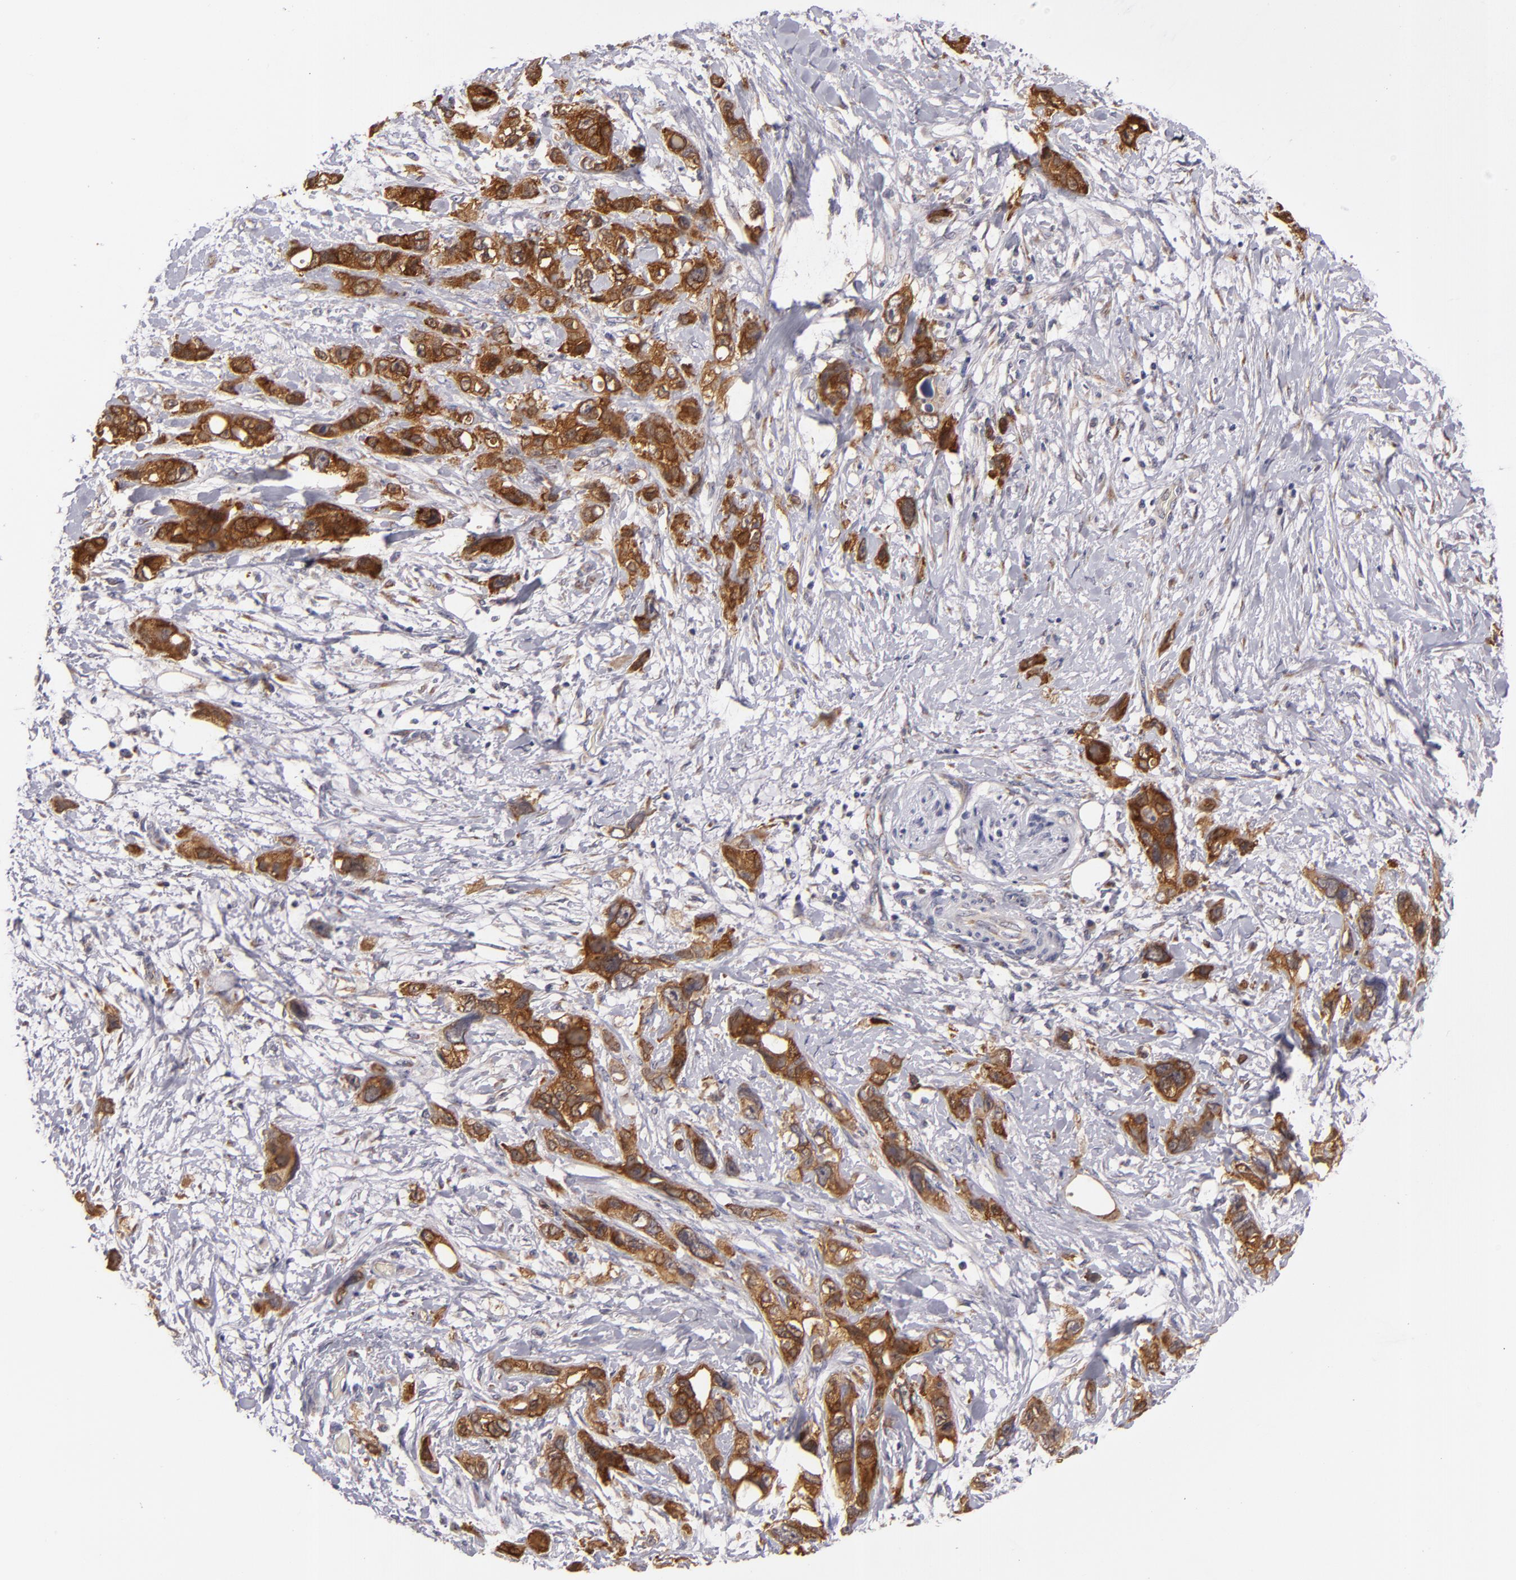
{"staining": {"intensity": "strong", "quantity": ">75%", "location": "cytoplasmic/membranous"}, "tissue": "stomach cancer", "cell_type": "Tumor cells", "image_type": "cancer", "snomed": [{"axis": "morphology", "description": "Adenocarcinoma, NOS"}, {"axis": "topography", "description": "Stomach, upper"}], "caption": "A high amount of strong cytoplasmic/membranous expression is identified in approximately >75% of tumor cells in adenocarcinoma (stomach) tissue.", "gene": "SH2D4A", "patient": {"sex": "male", "age": 47}}